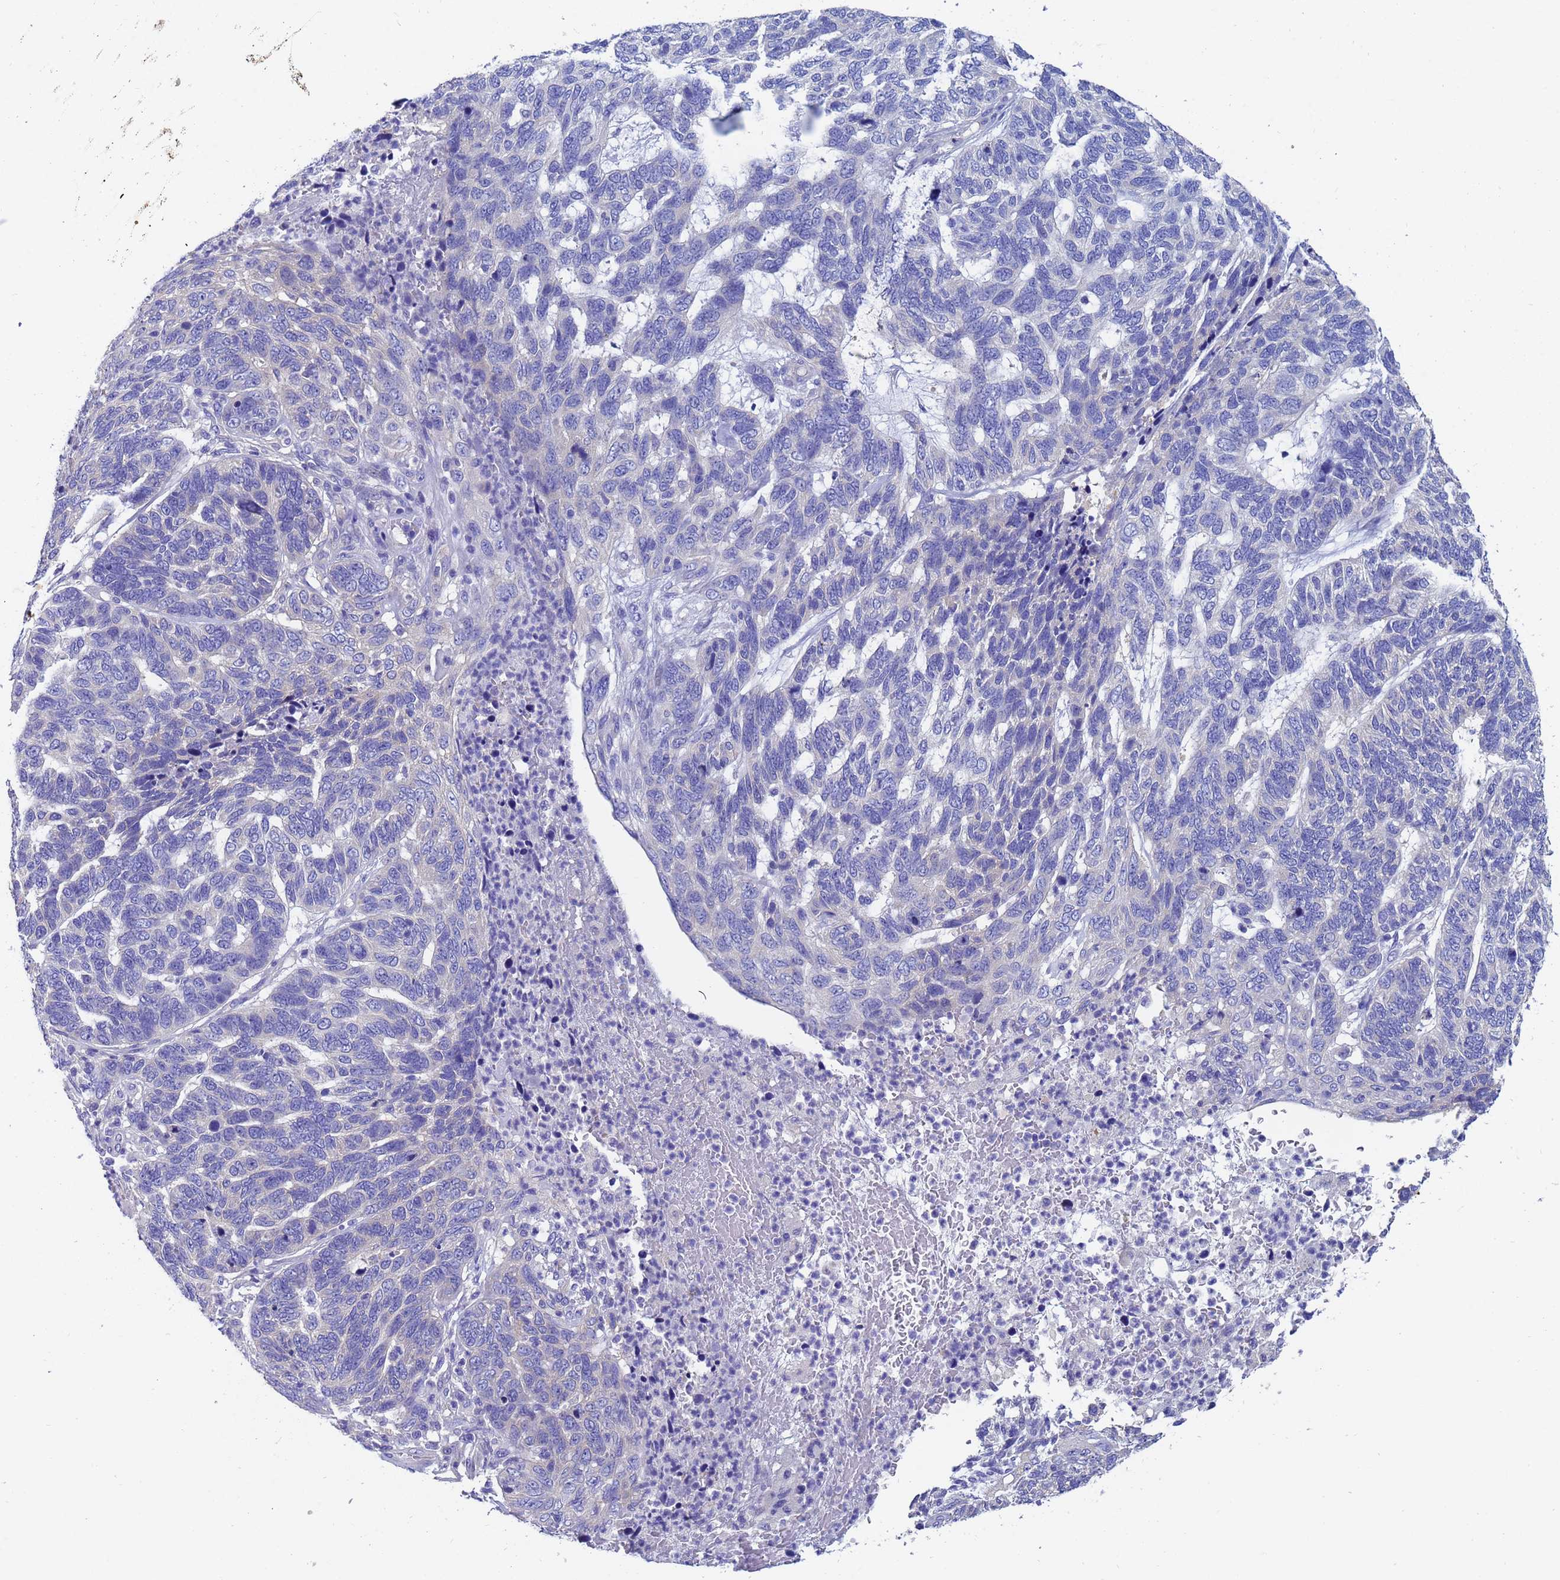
{"staining": {"intensity": "negative", "quantity": "none", "location": "none"}, "tissue": "skin cancer", "cell_type": "Tumor cells", "image_type": "cancer", "snomed": [{"axis": "morphology", "description": "Basal cell carcinoma"}, {"axis": "topography", "description": "Skin"}], "caption": "This is an immunohistochemistry histopathology image of human skin cancer (basal cell carcinoma). There is no staining in tumor cells.", "gene": "UBE2O", "patient": {"sex": "female", "age": 65}}